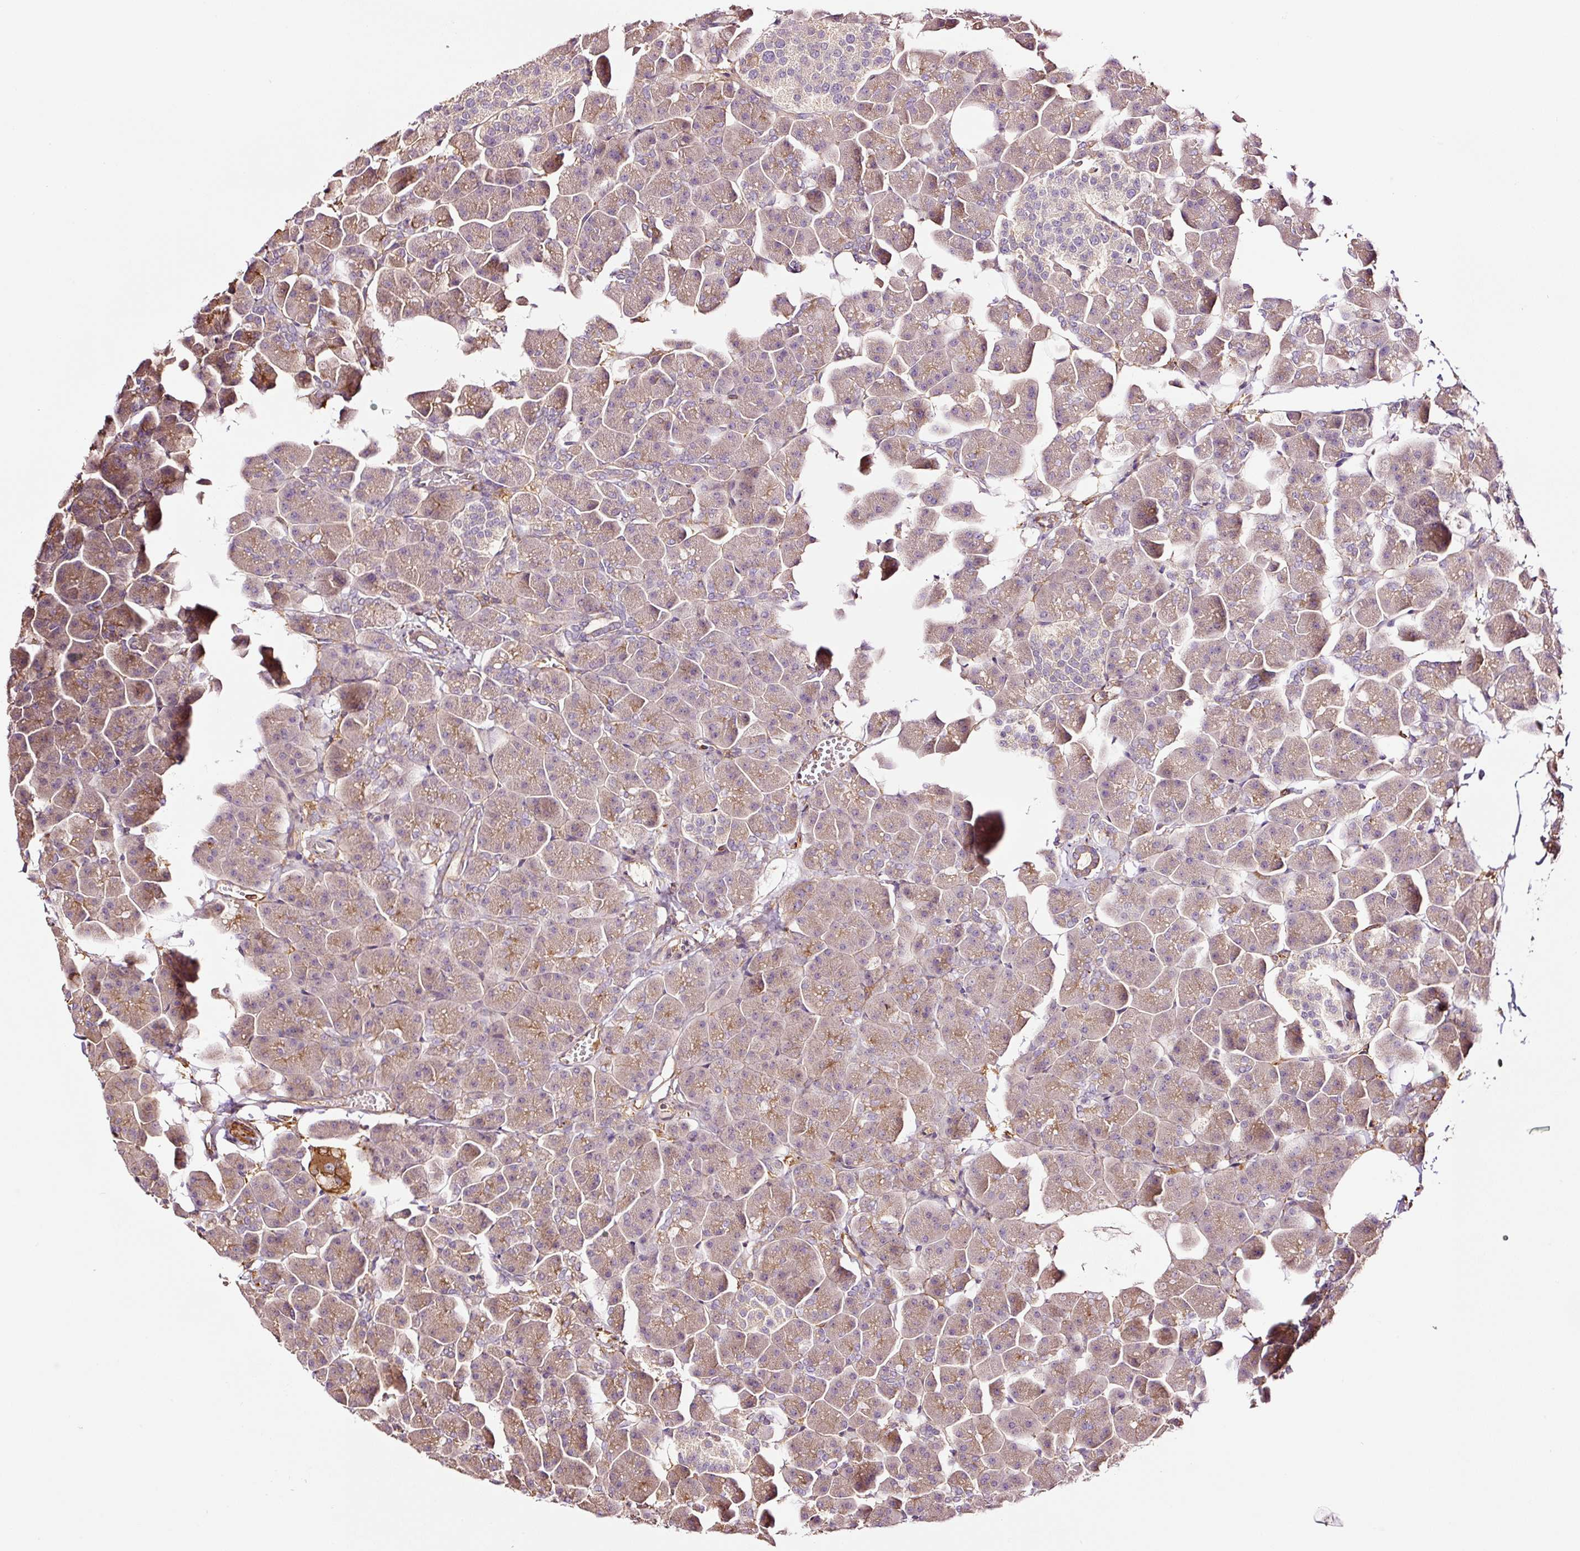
{"staining": {"intensity": "moderate", "quantity": "25%-75%", "location": "cytoplasmic/membranous"}, "tissue": "pancreas", "cell_type": "Exocrine glandular cells", "image_type": "normal", "snomed": [{"axis": "morphology", "description": "Normal tissue, NOS"}, {"axis": "topography", "description": "Pancreas"}], "caption": "A brown stain labels moderate cytoplasmic/membranous expression of a protein in exocrine glandular cells of benign human pancreas.", "gene": "METAP1", "patient": {"sex": "male", "age": 35}}